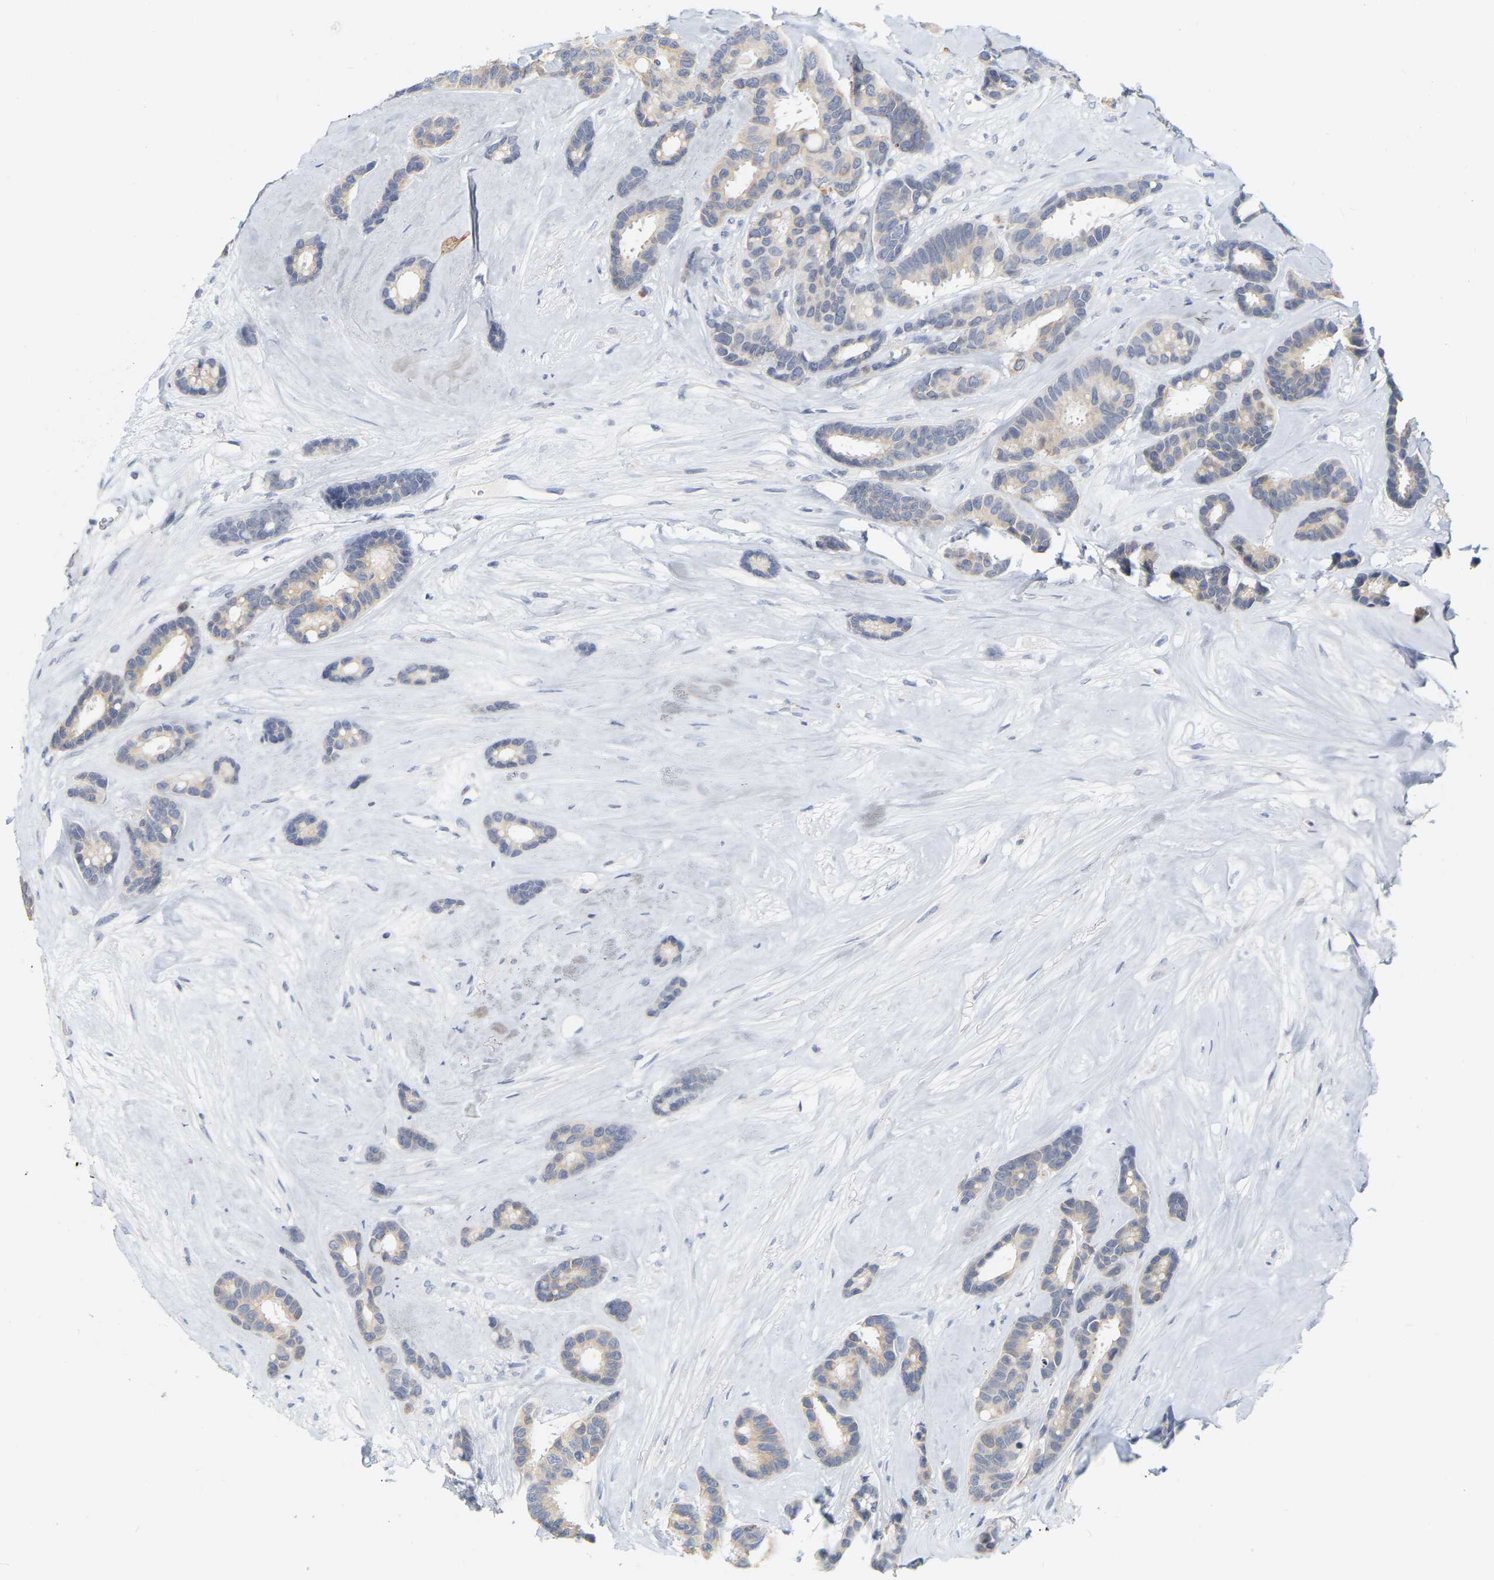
{"staining": {"intensity": "weak", "quantity": "<25%", "location": "cytoplasmic/membranous"}, "tissue": "breast cancer", "cell_type": "Tumor cells", "image_type": "cancer", "snomed": [{"axis": "morphology", "description": "Duct carcinoma"}, {"axis": "topography", "description": "Breast"}], "caption": "Tumor cells are negative for brown protein staining in breast cancer (invasive ductal carcinoma).", "gene": "KRT76", "patient": {"sex": "female", "age": 87}}